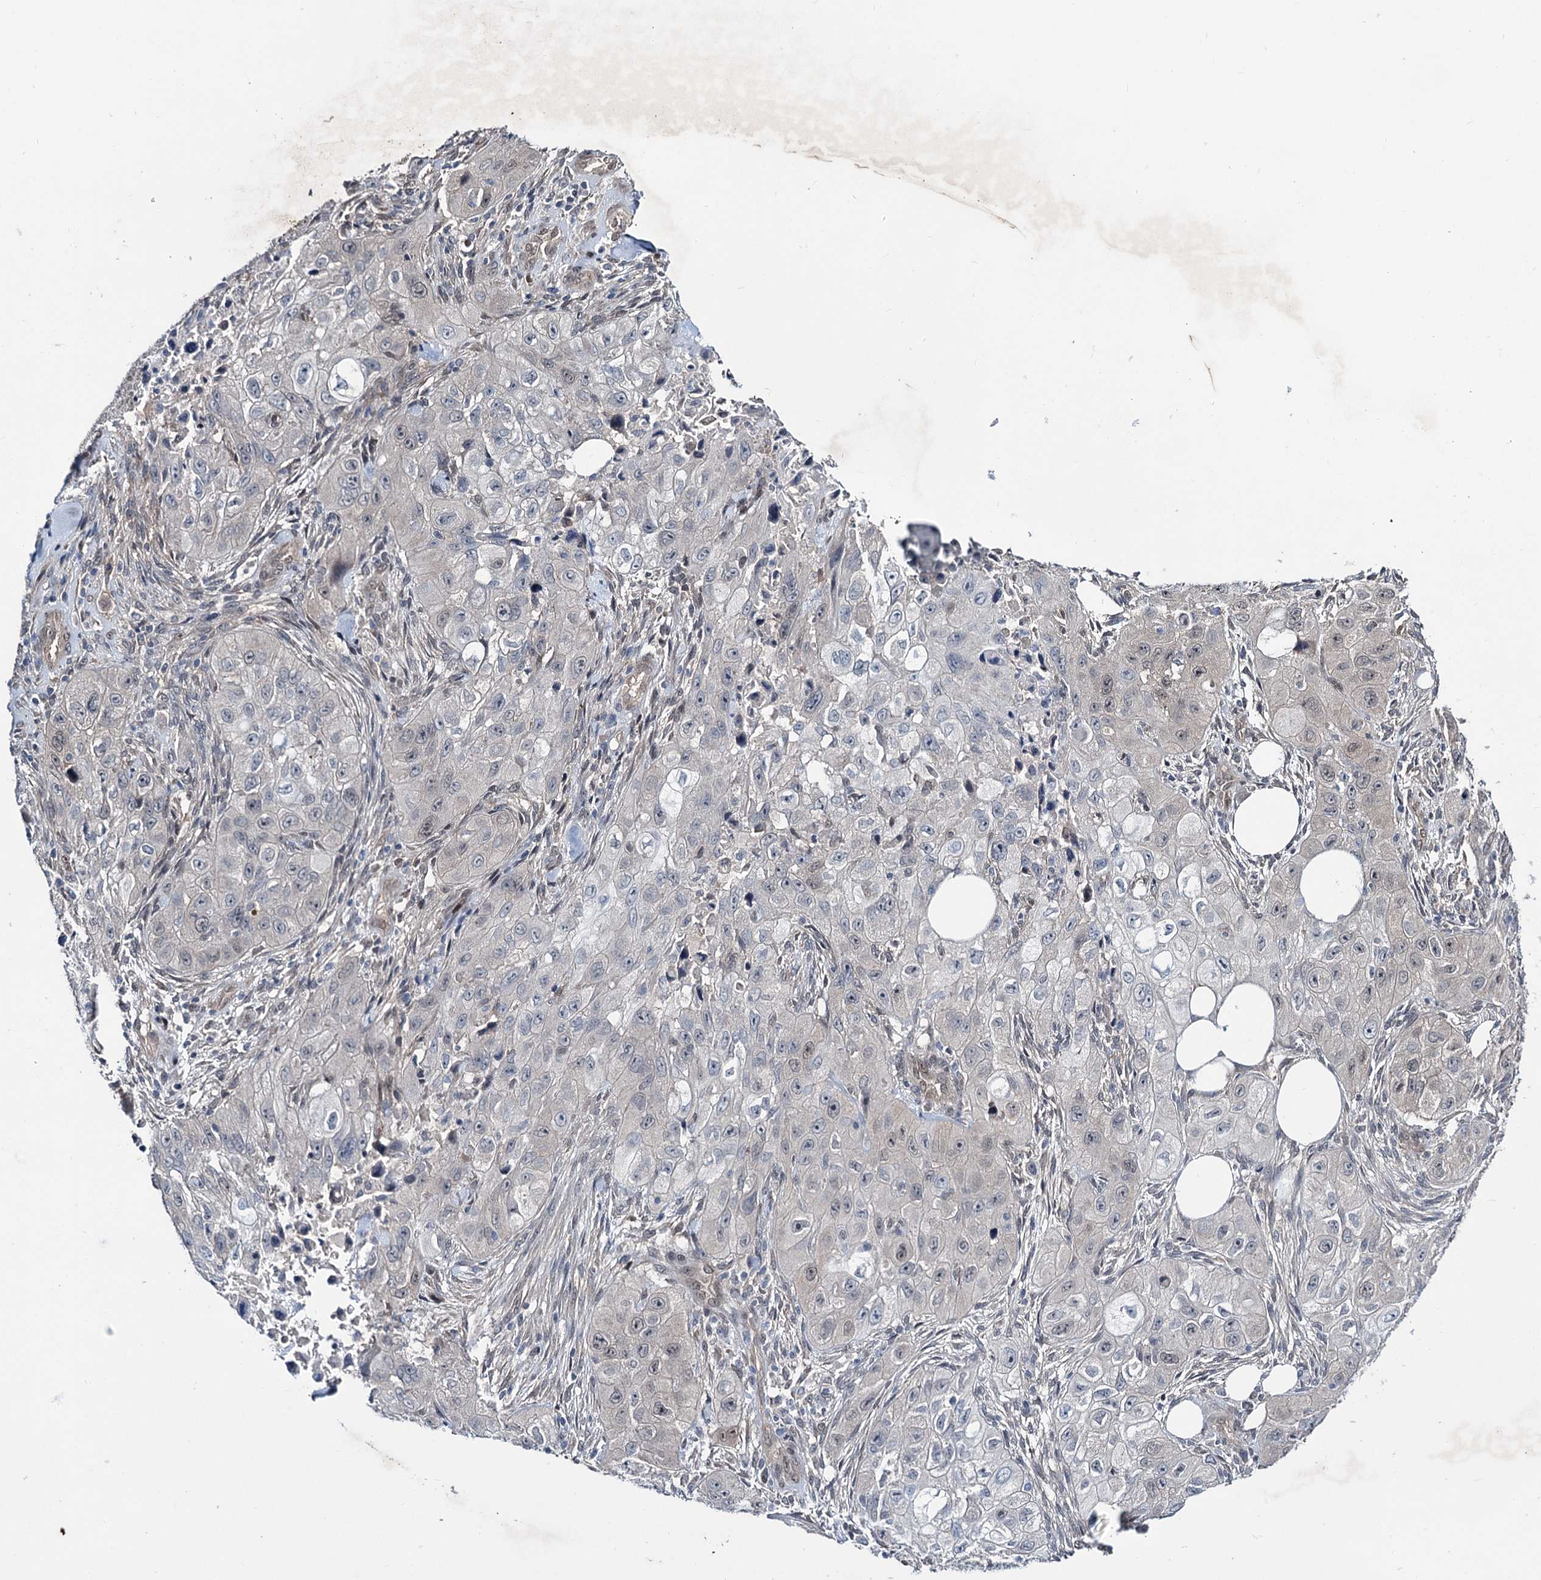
{"staining": {"intensity": "negative", "quantity": "none", "location": "none"}, "tissue": "skin cancer", "cell_type": "Tumor cells", "image_type": "cancer", "snomed": [{"axis": "morphology", "description": "Squamous cell carcinoma, NOS"}, {"axis": "topography", "description": "Skin"}, {"axis": "topography", "description": "Subcutis"}], "caption": "DAB (3,3'-diaminobenzidine) immunohistochemical staining of human skin squamous cell carcinoma reveals no significant staining in tumor cells.", "gene": "DCUN1D4", "patient": {"sex": "male", "age": 73}}